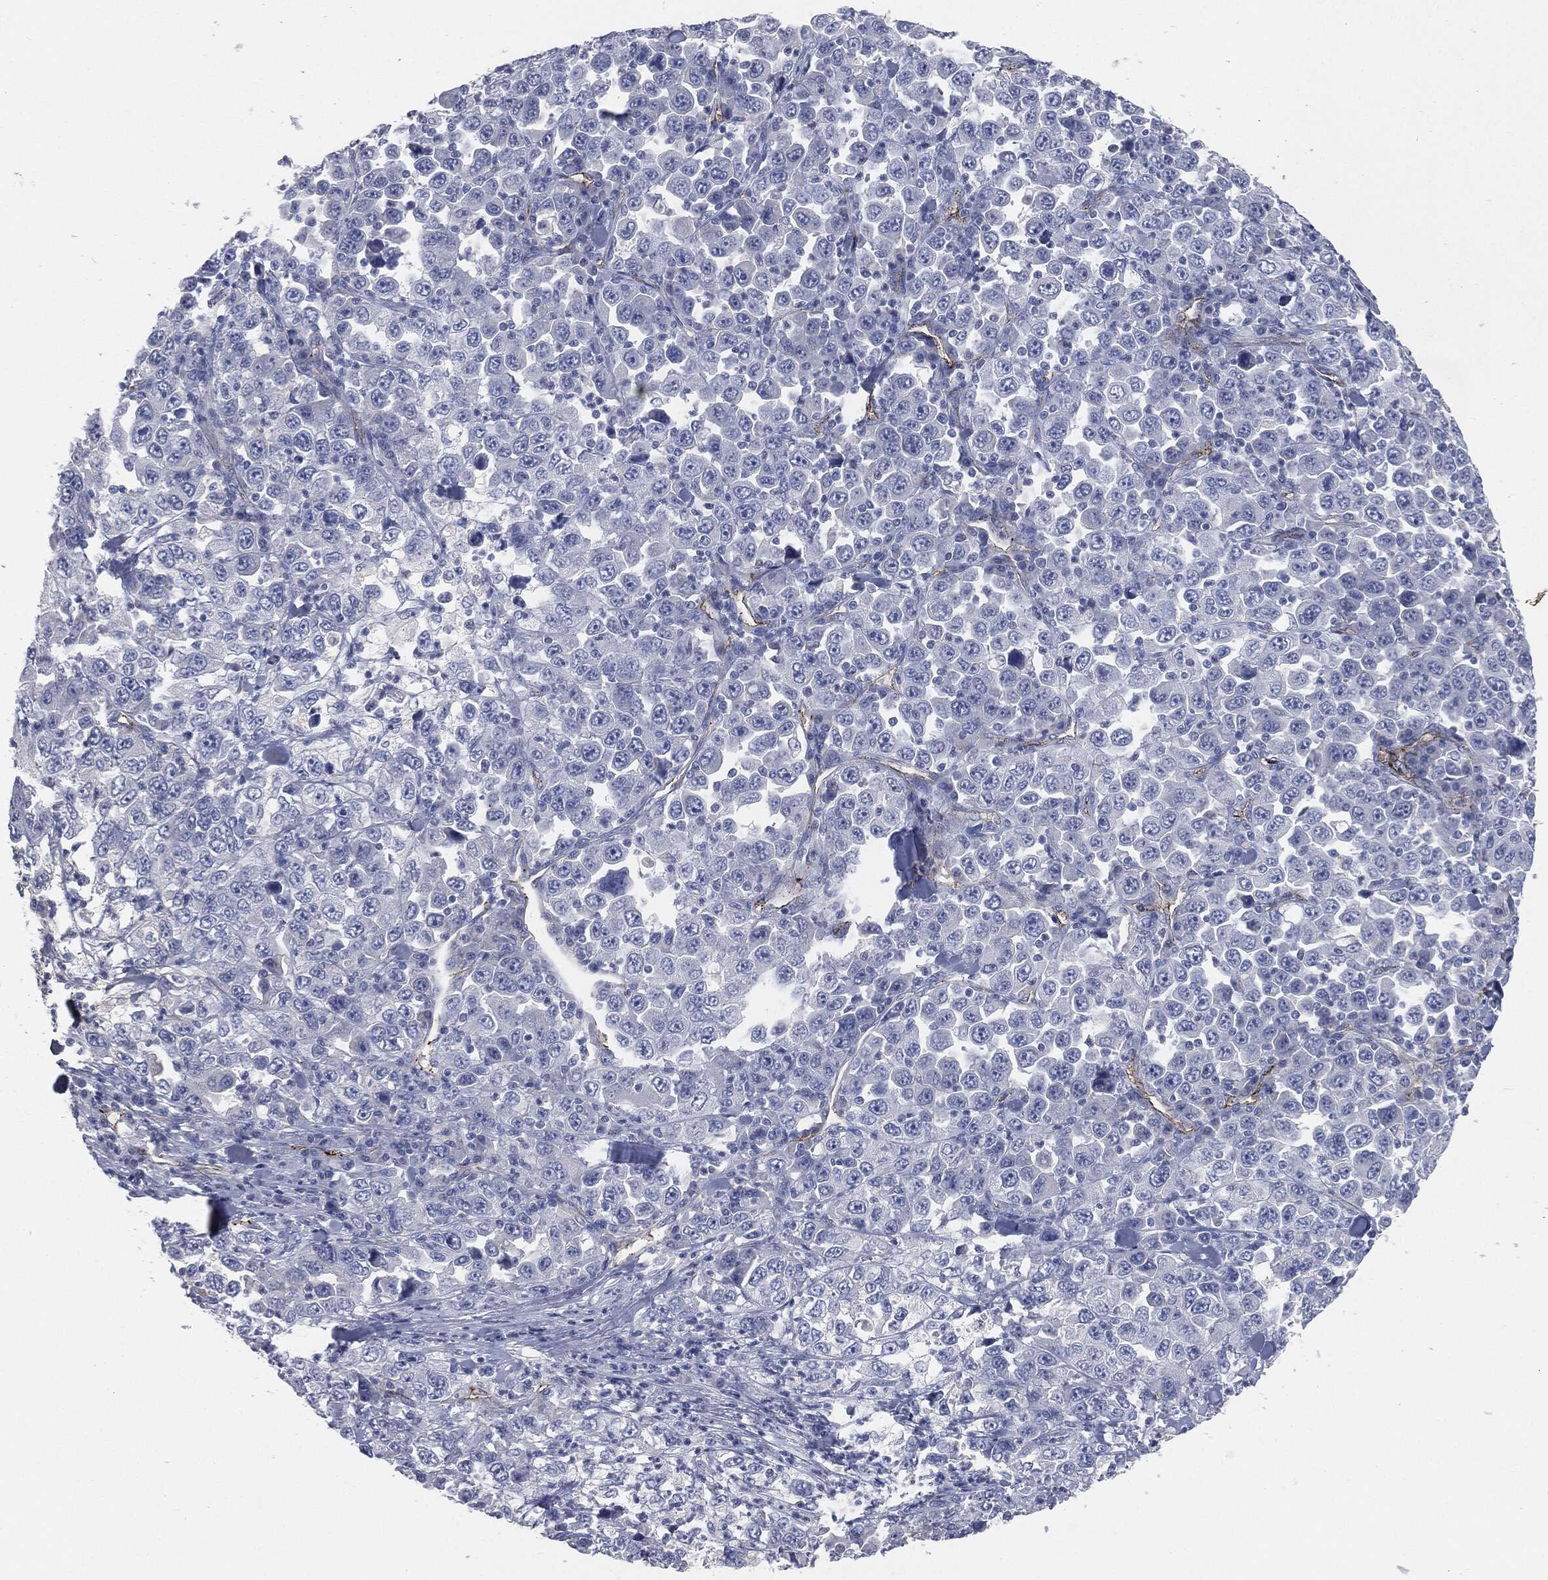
{"staining": {"intensity": "negative", "quantity": "none", "location": "none"}, "tissue": "stomach cancer", "cell_type": "Tumor cells", "image_type": "cancer", "snomed": [{"axis": "morphology", "description": "Normal tissue, NOS"}, {"axis": "morphology", "description": "Adenocarcinoma, NOS"}, {"axis": "topography", "description": "Stomach, upper"}, {"axis": "topography", "description": "Stomach"}], "caption": "Stomach adenocarcinoma was stained to show a protein in brown. There is no significant staining in tumor cells.", "gene": "APOB", "patient": {"sex": "male", "age": 59}}